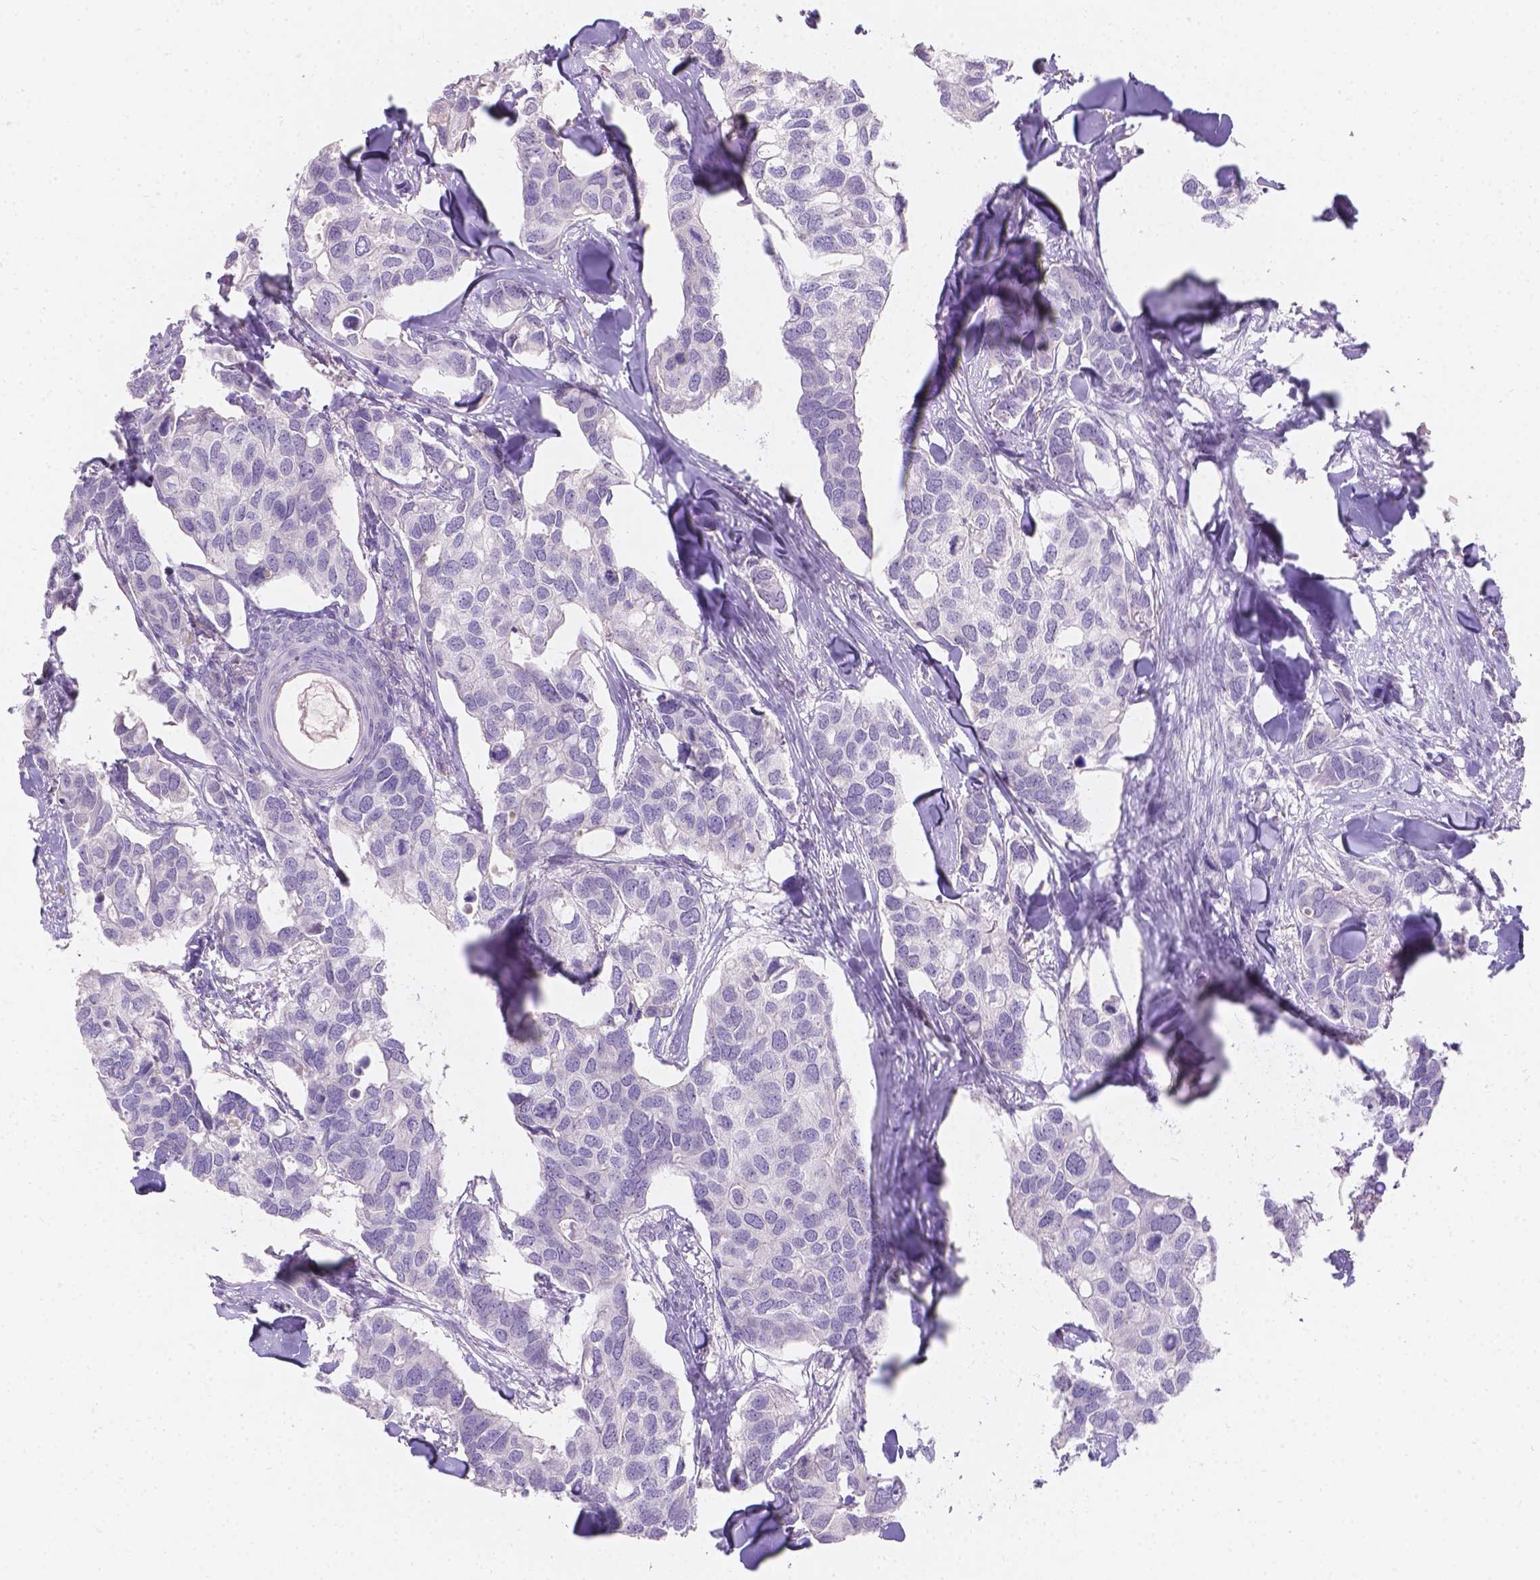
{"staining": {"intensity": "negative", "quantity": "none", "location": "none"}, "tissue": "breast cancer", "cell_type": "Tumor cells", "image_type": "cancer", "snomed": [{"axis": "morphology", "description": "Duct carcinoma"}, {"axis": "topography", "description": "Breast"}], "caption": "Tumor cells are negative for brown protein staining in breast cancer (intraductal carcinoma).", "gene": "DCAF4L1", "patient": {"sex": "female", "age": 83}}